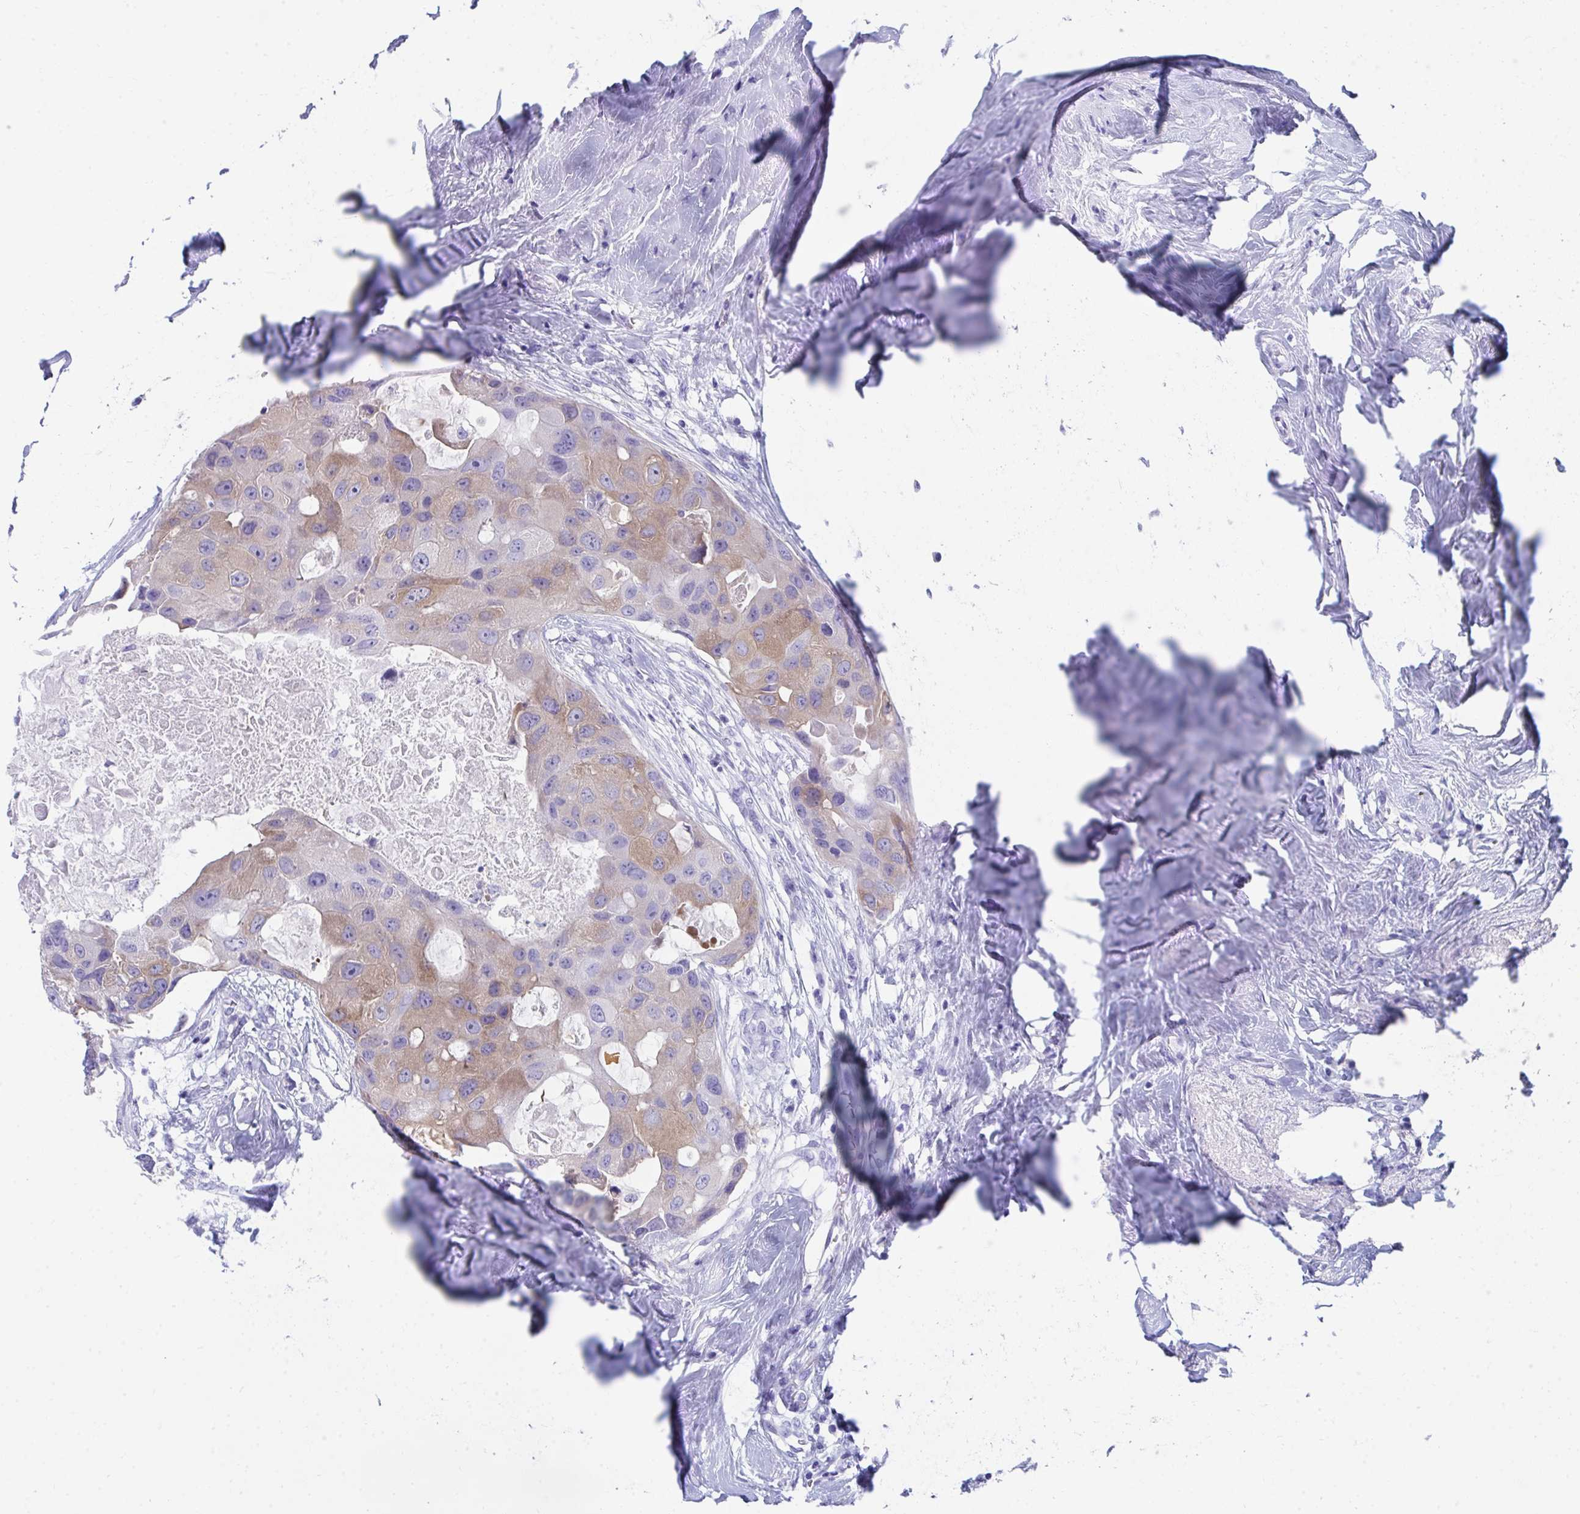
{"staining": {"intensity": "weak", "quantity": "25%-75%", "location": "cytoplasmic/membranous"}, "tissue": "breast cancer", "cell_type": "Tumor cells", "image_type": "cancer", "snomed": [{"axis": "morphology", "description": "Duct carcinoma"}, {"axis": "topography", "description": "Breast"}], "caption": "Immunohistochemistry of human breast intraductal carcinoma exhibits low levels of weak cytoplasmic/membranous positivity in approximately 25%-75% of tumor cells.", "gene": "HGD", "patient": {"sex": "female", "age": 43}}